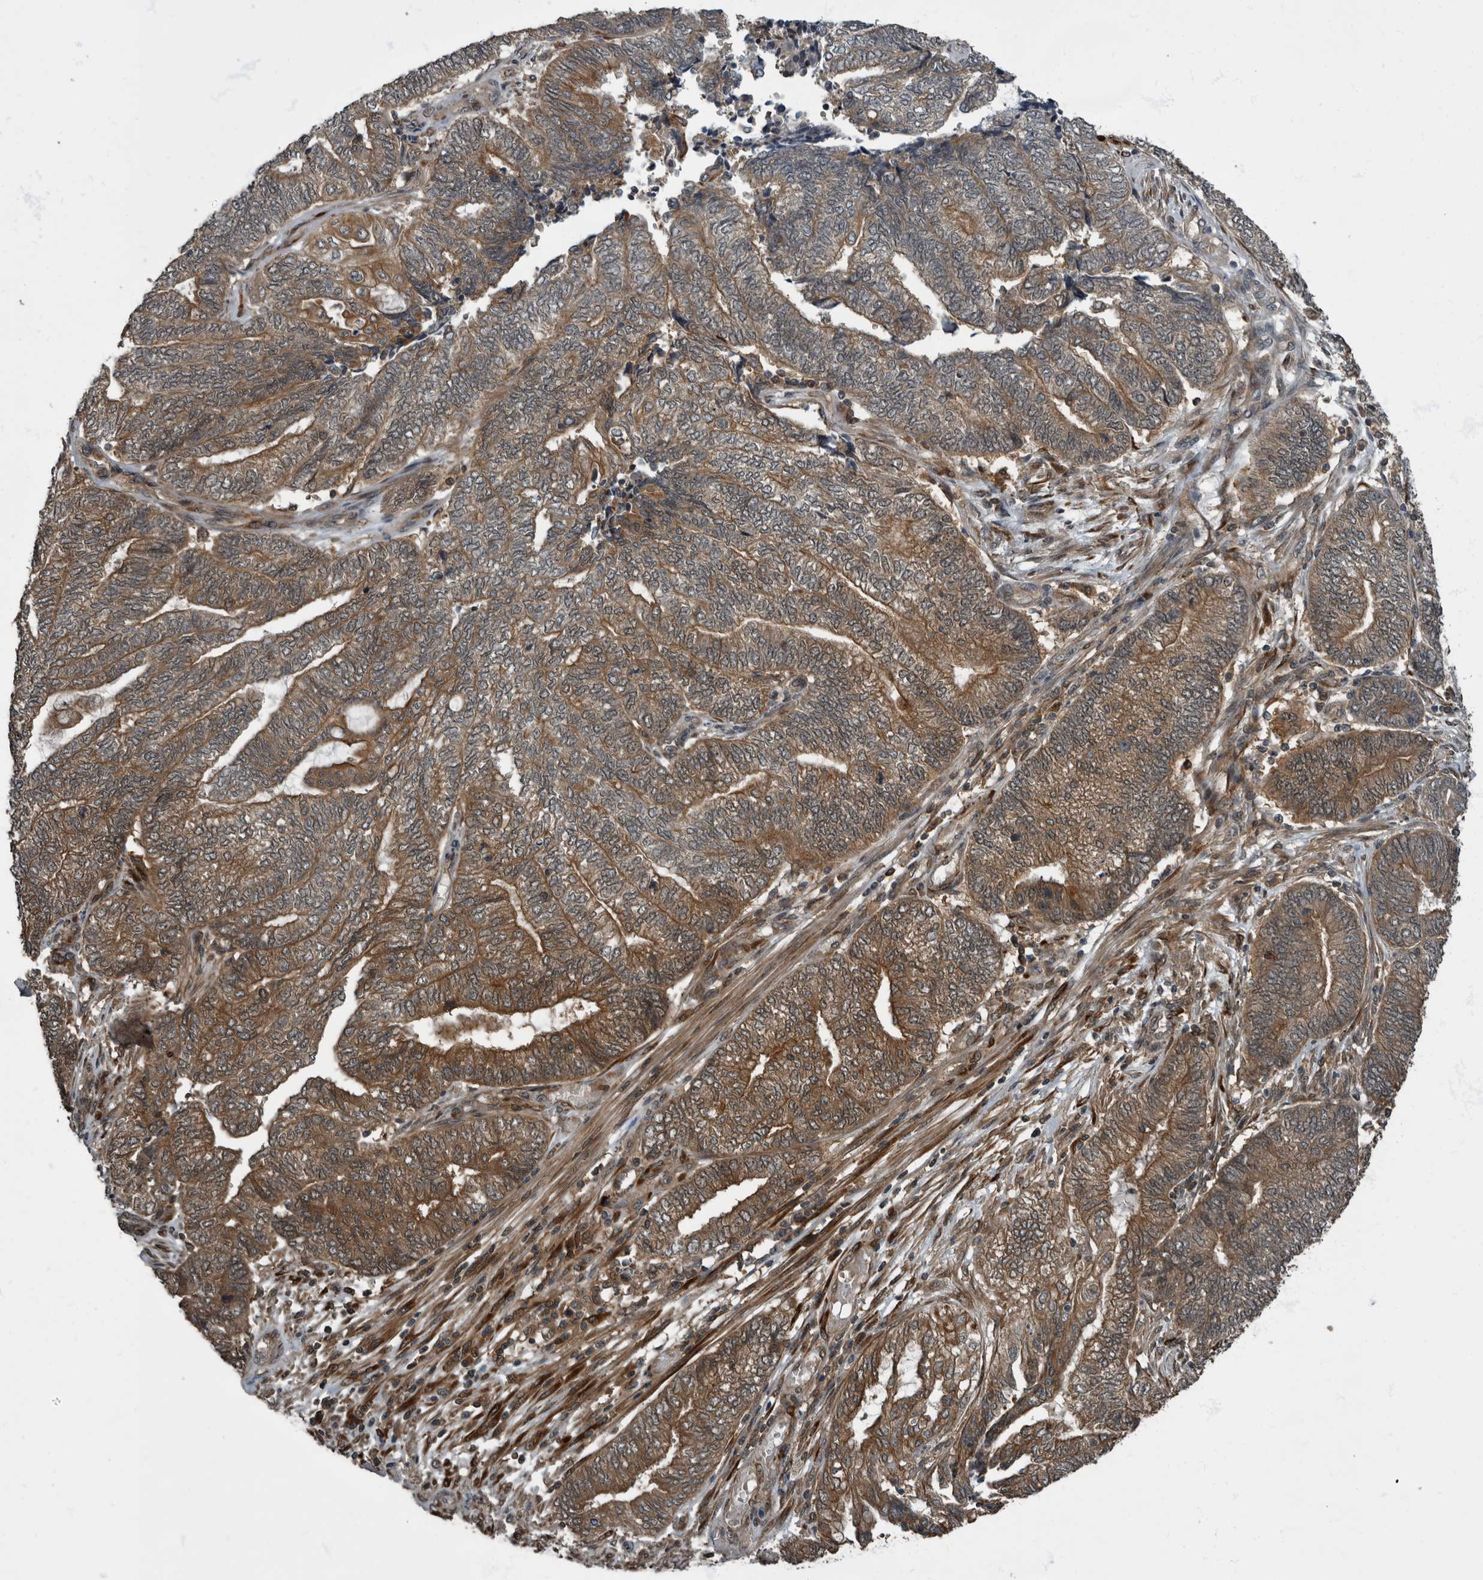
{"staining": {"intensity": "moderate", "quantity": ">75%", "location": "cytoplasmic/membranous"}, "tissue": "endometrial cancer", "cell_type": "Tumor cells", "image_type": "cancer", "snomed": [{"axis": "morphology", "description": "Adenocarcinoma, NOS"}, {"axis": "topography", "description": "Uterus"}, {"axis": "topography", "description": "Endometrium"}], "caption": "IHC photomicrograph of endometrial adenocarcinoma stained for a protein (brown), which reveals medium levels of moderate cytoplasmic/membranous positivity in approximately >75% of tumor cells.", "gene": "RABGGTB", "patient": {"sex": "female", "age": 70}}